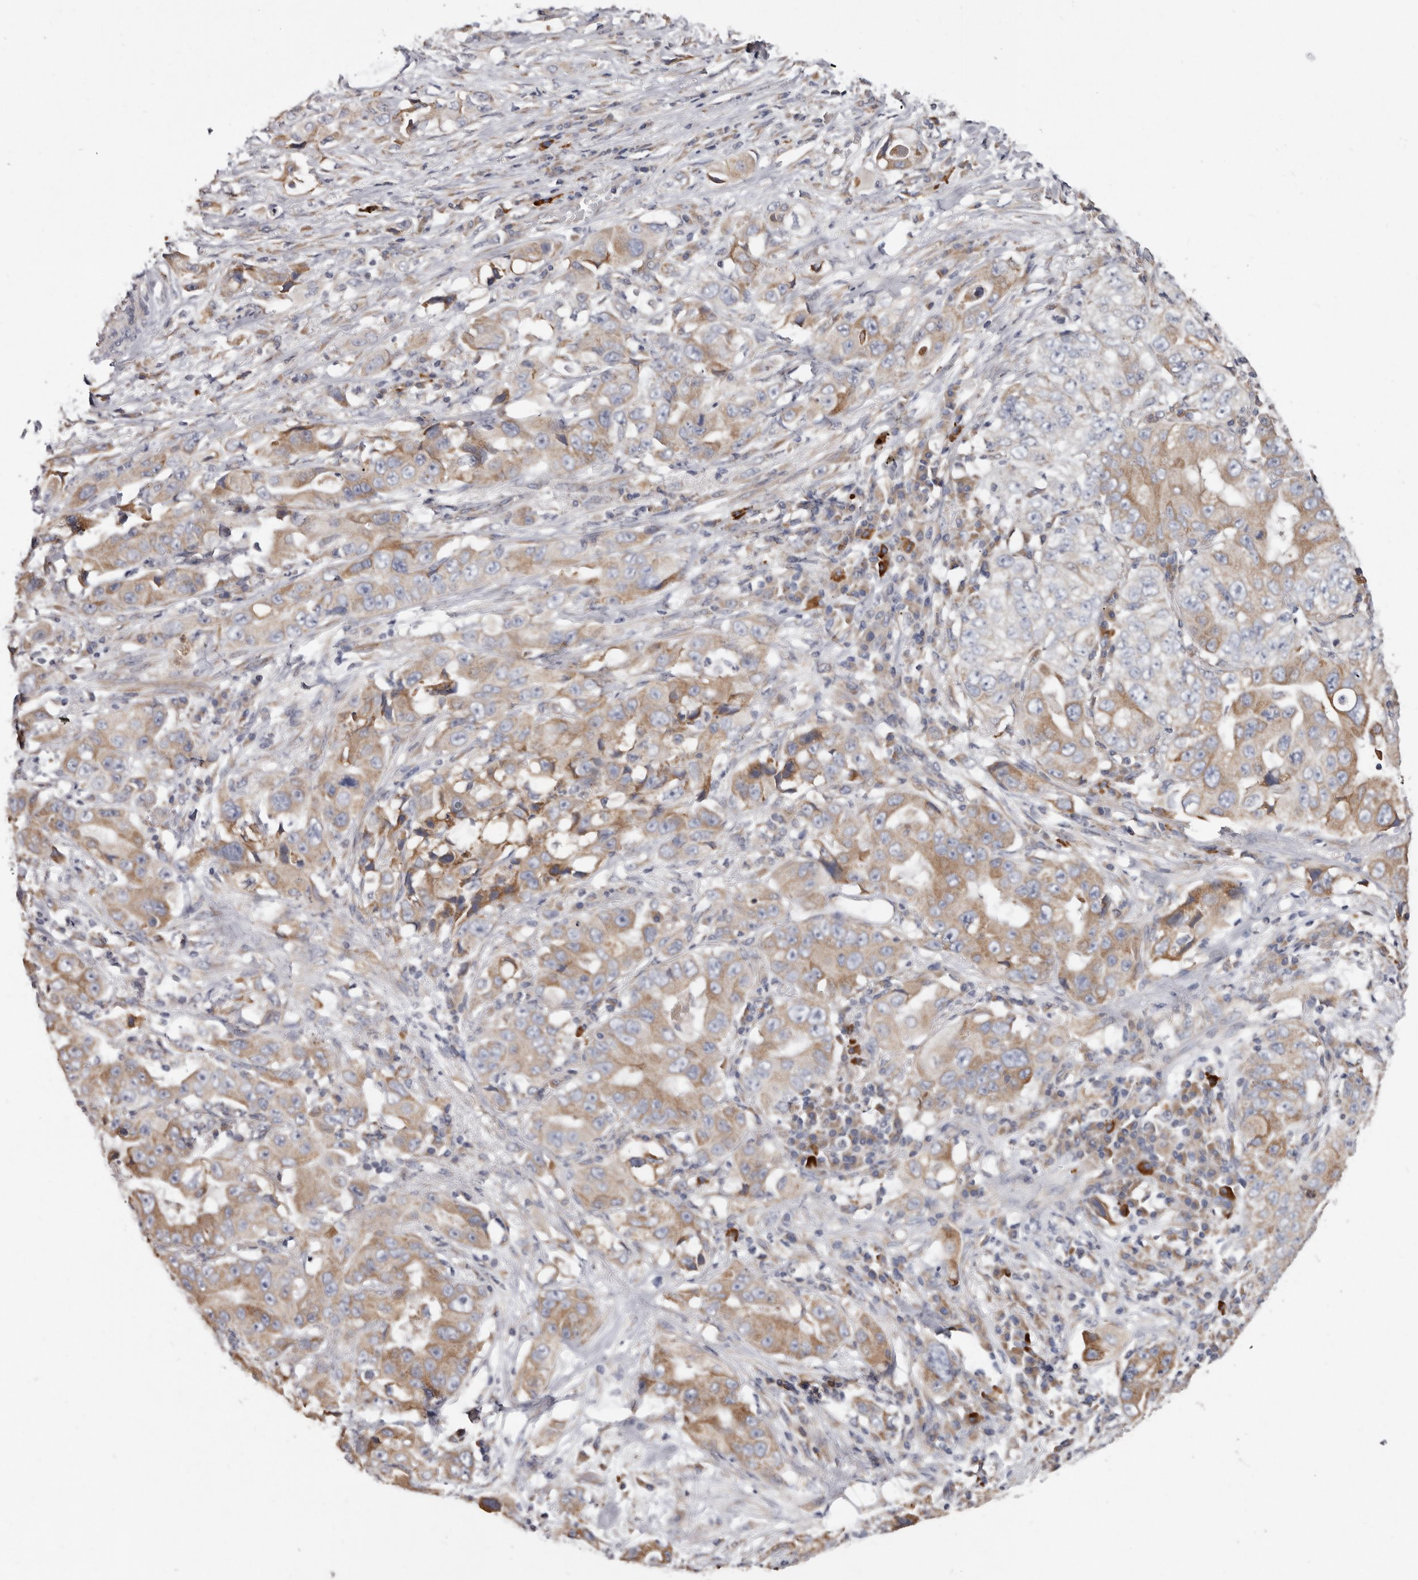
{"staining": {"intensity": "weak", "quantity": "25%-75%", "location": "cytoplasmic/membranous"}, "tissue": "lung cancer", "cell_type": "Tumor cells", "image_type": "cancer", "snomed": [{"axis": "morphology", "description": "Adenocarcinoma, NOS"}, {"axis": "topography", "description": "Lung"}], "caption": "Immunohistochemical staining of adenocarcinoma (lung) reveals weak cytoplasmic/membranous protein positivity in about 25%-75% of tumor cells.", "gene": "ASIC5", "patient": {"sex": "female", "age": 51}}